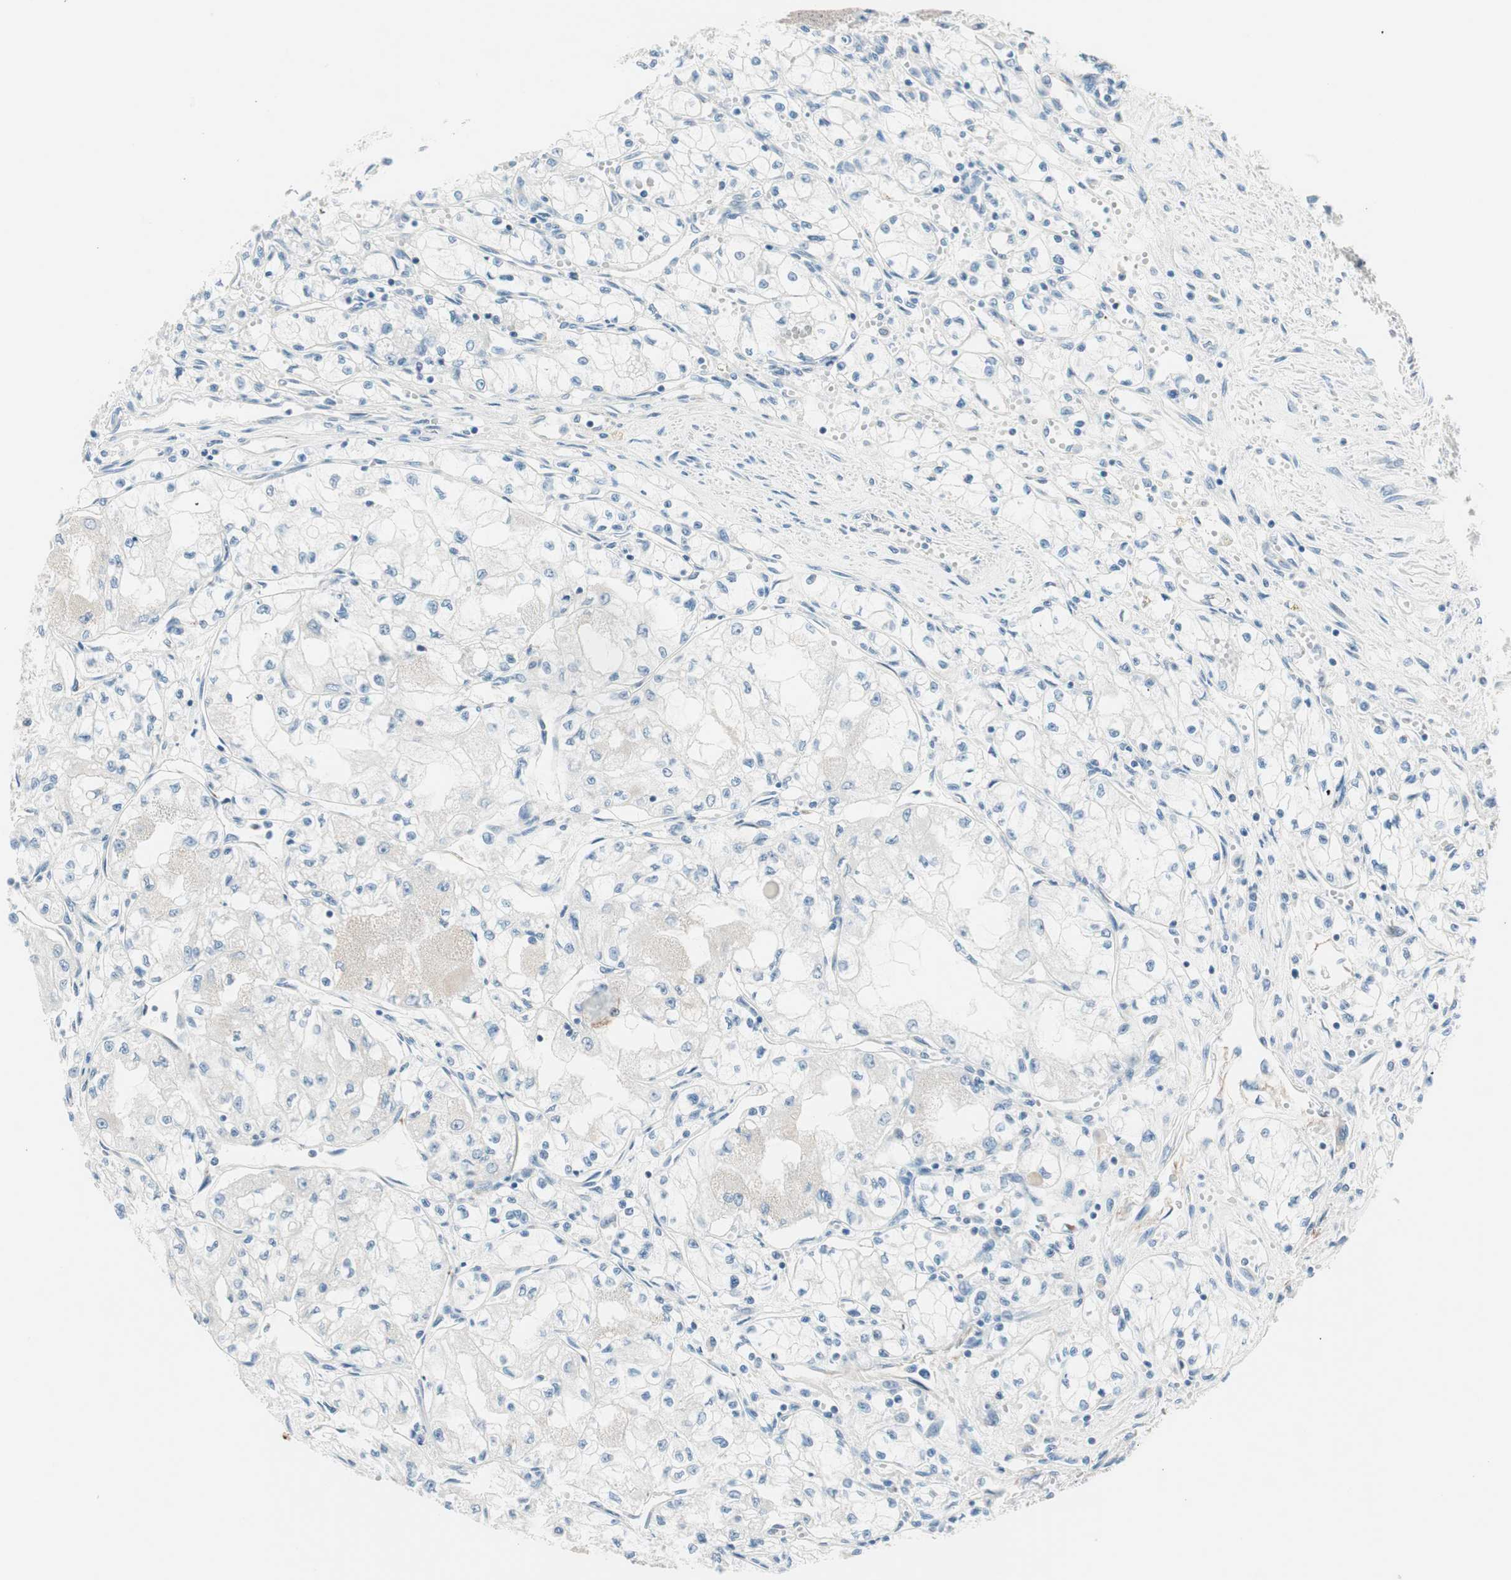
{"staining": {"intensity": "negative", "quantity": "none", "location": "none"}, "tissue": "renal cancer", "cell_type": "Tumor cells", "image_type": "cancer", "snomed": [{"axis": "morphology", "description": "Normal tissue, NOS"}, {"axis": "morphology", "description": "Adenocarcinoma, NOS"}, {"axis": "topography", "description": "Kidney"}], "caption": "Protein analysis of adenocarcinoma (renal) shows no significant staining in tumor cells. The staining was performed using DAB (3,3'-diaminobenzidine) to visualize the protein expression in brown, while the nuclei were stained in blue with hematoxylin (Magnification: 20x).", "gene": "GNAO1", "patient": {"sex": "male", "age": 59}}